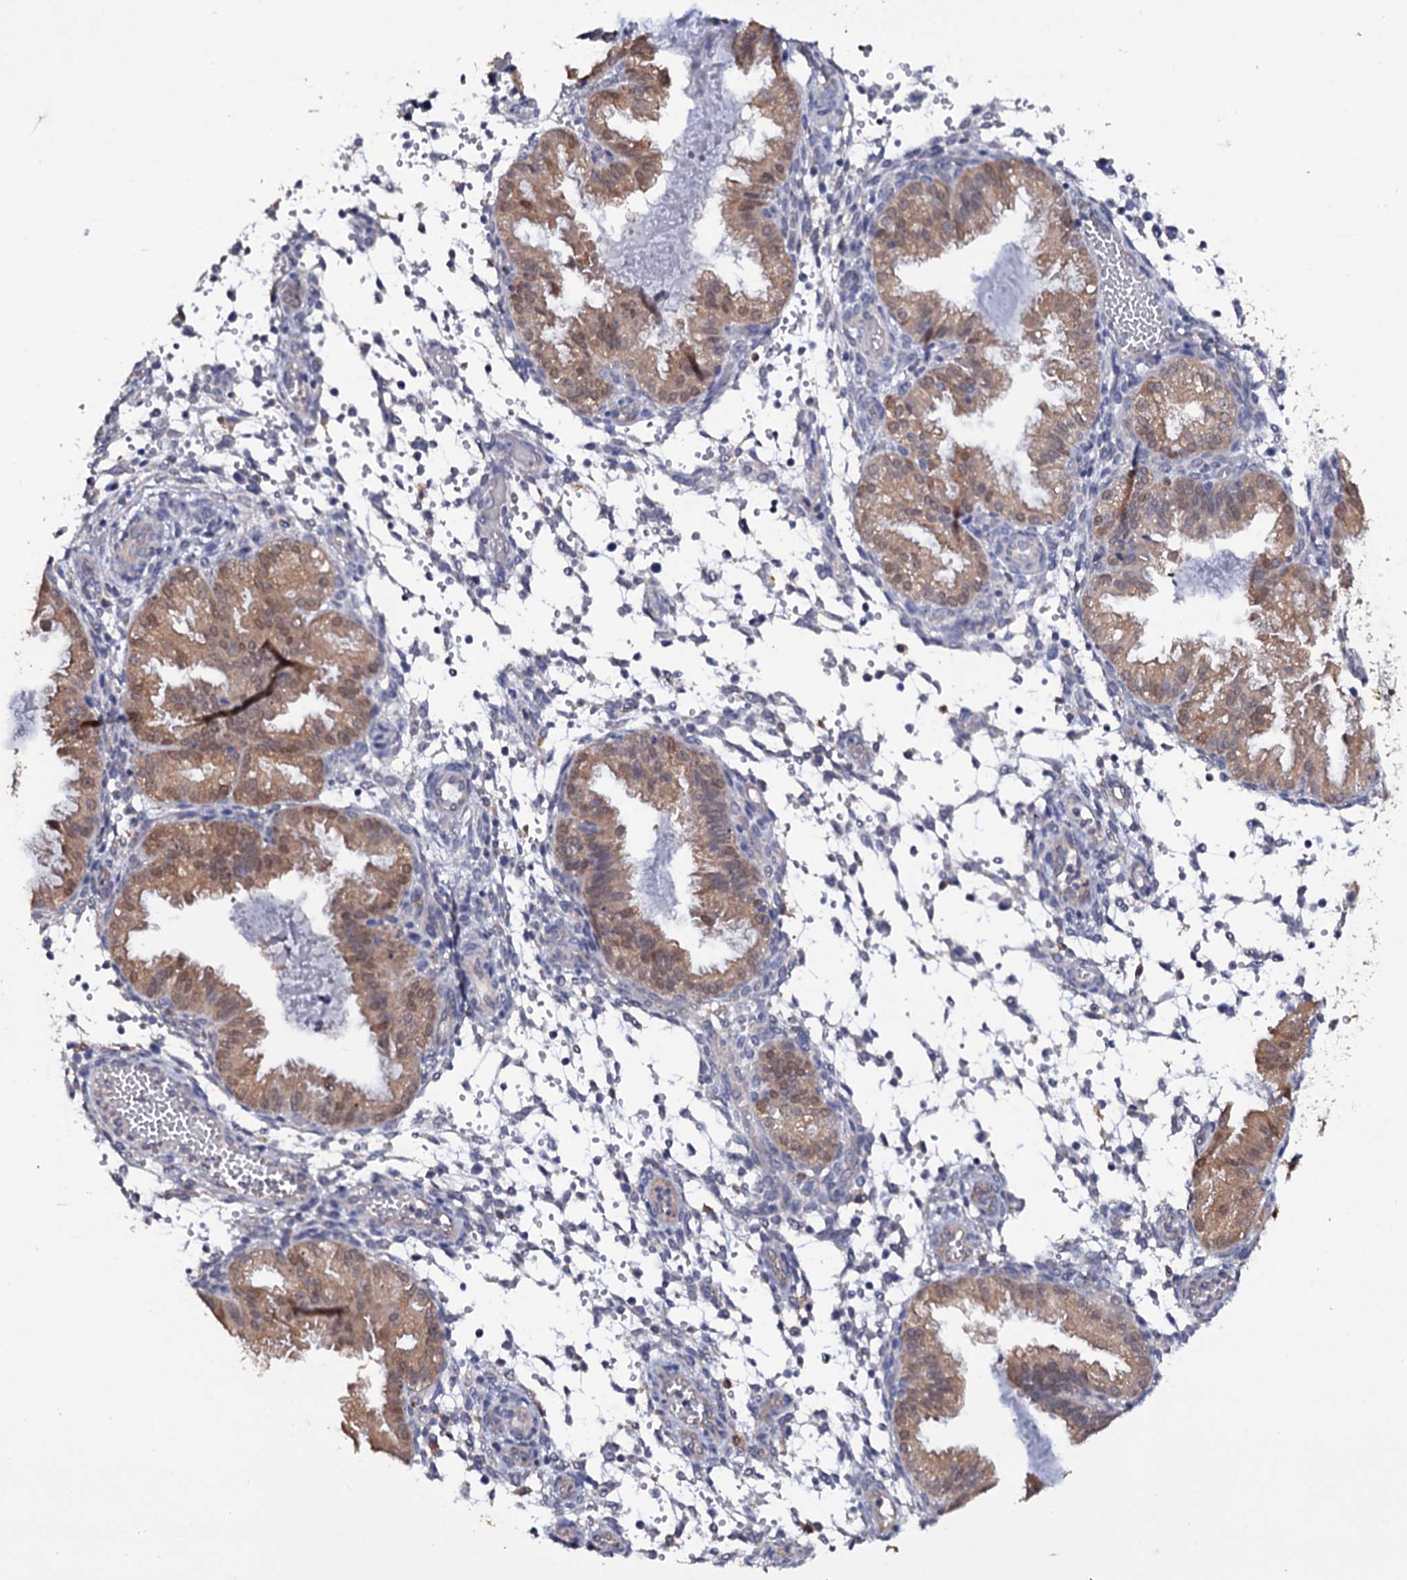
{"staining": {"intensity": "negative", "quantity": "none", "location": "none"}, "tissue": "endometrium", "cell_type": "Cells in endometrial stroma", "image_type": "normal", "snomed": [{"axis": "morphology", "description": "Normal tissue, NOS"}, {"axis": "topography", "description": "Endometrium"}], "caption": "Endometrium was stained to show a protein in brown. There is no significant staining in cells in endometrial stroma. (IHC, brightfield microscopy, high magnification).", "gene": "CRYL1", "patient": {"sex": "female", "age": 33}}